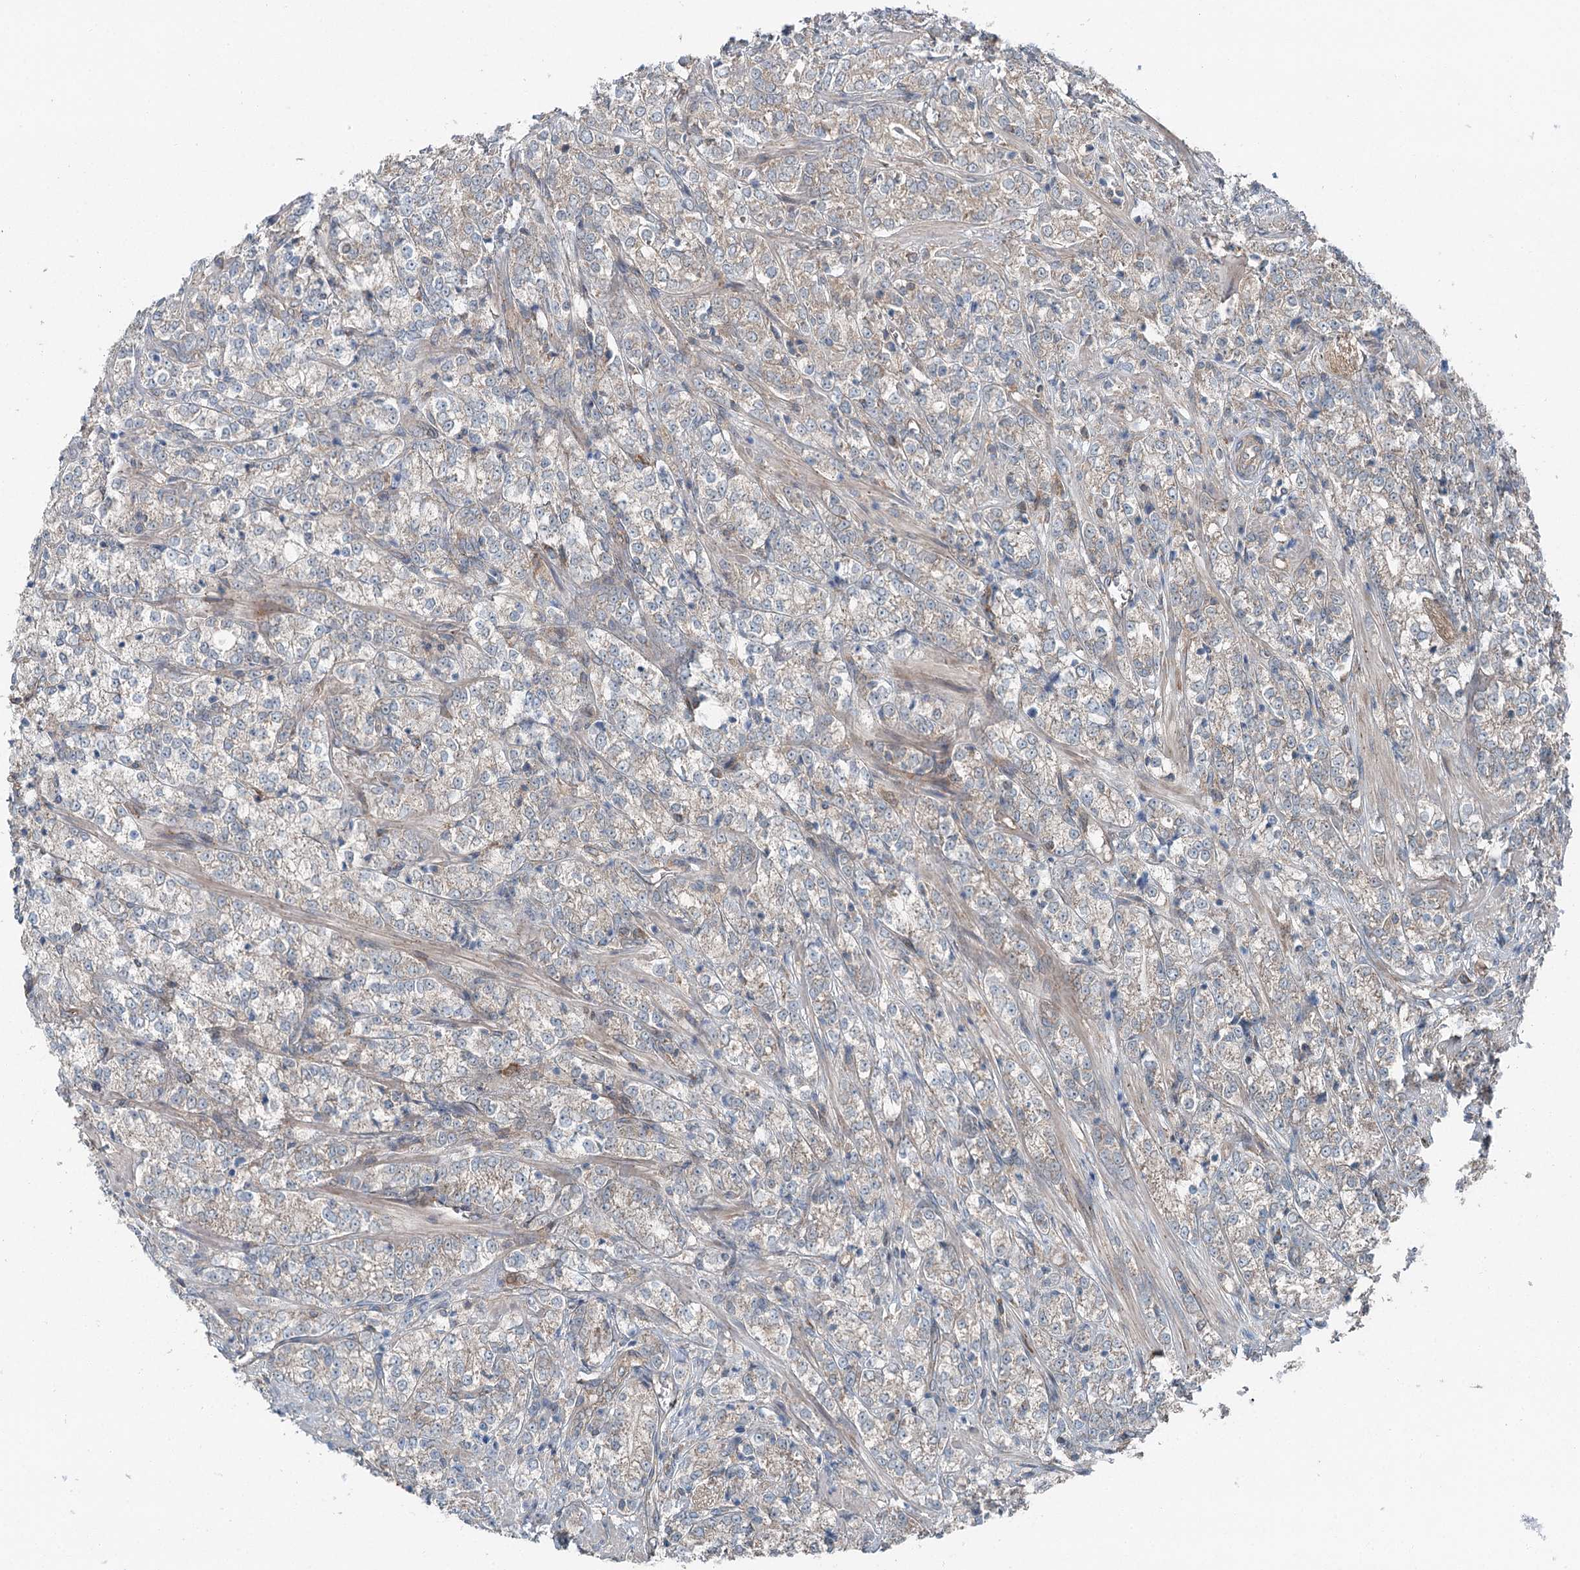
{"staining": {"intensity": "weak", "quantity": "<25%", "location": "cytoplasmic/membranous"}, "tissue": "prostate cancer", "cell_type": "Tumor cells", "image_type": "cancer", "snomed": [{"axis": "morphology", "description": "Adenocarcinoma, High grade"}, {"axis": "topography", "description": "Prostate"}], "caption": "This image is of prostate cancer stained with immunohistochemistry to label a protein in brown with the nuclei are counter-stained blue. There is no staining in tumor cells.", "gene": "SKIC3", "patient": {"sex": "male", "age": 69}}